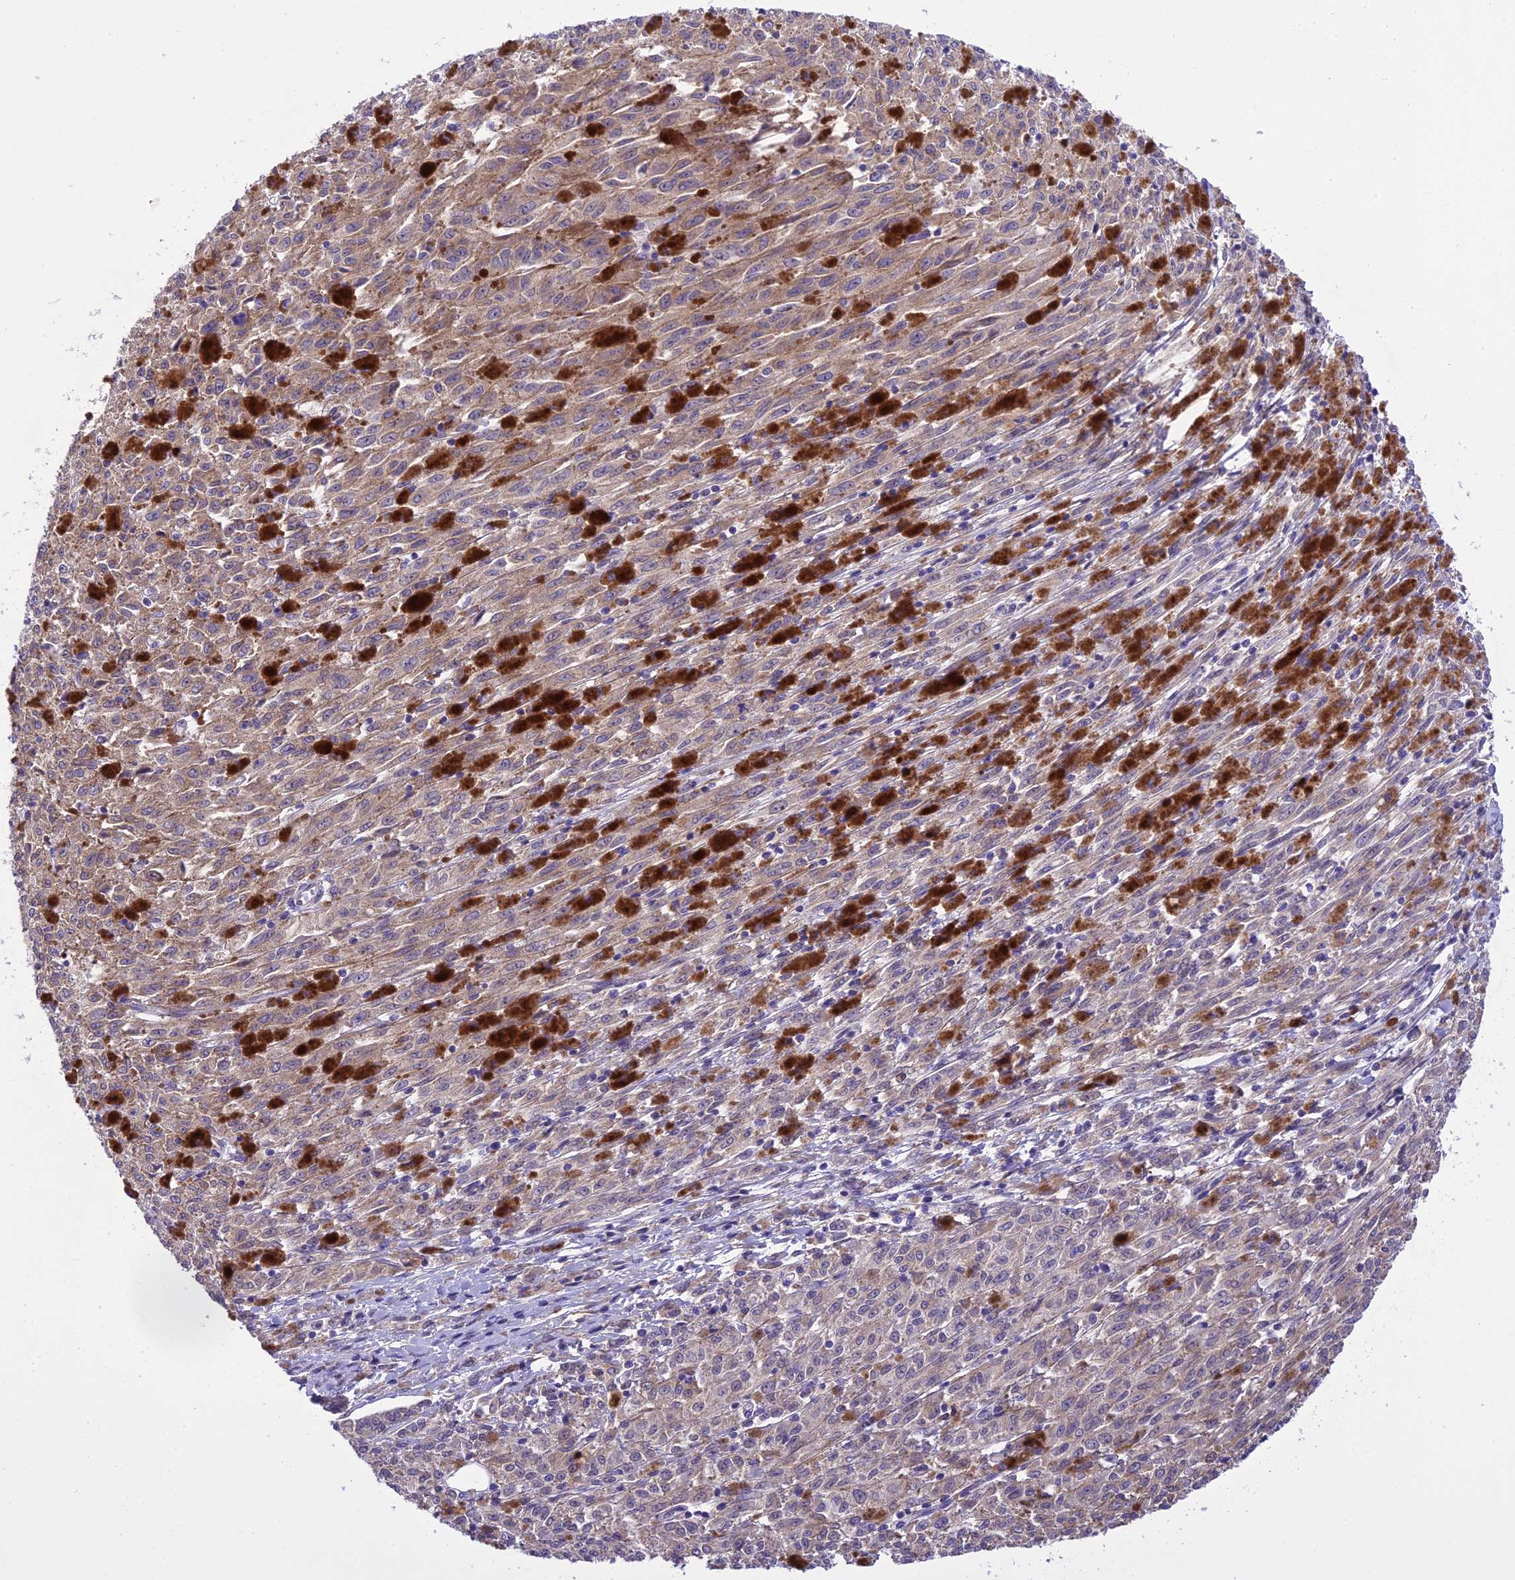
{"staining": {"intensity": "negative", "quantity": "none", "location": "none"}, "tissue": "melanoma", "cell_type": "Tumor cells", "image_type": "cancer", "snomed": [{"axis": "morphology", "description": "Malignant melanoma, NOS"}, {"axis": "topography", "description": "Skin"}], "caption": "Melanoma stained for a protein using IHC demonstrates no positivity tumor cells.", "gene": "BORCS6", "patient": {"sex": "female", "age": 52}}